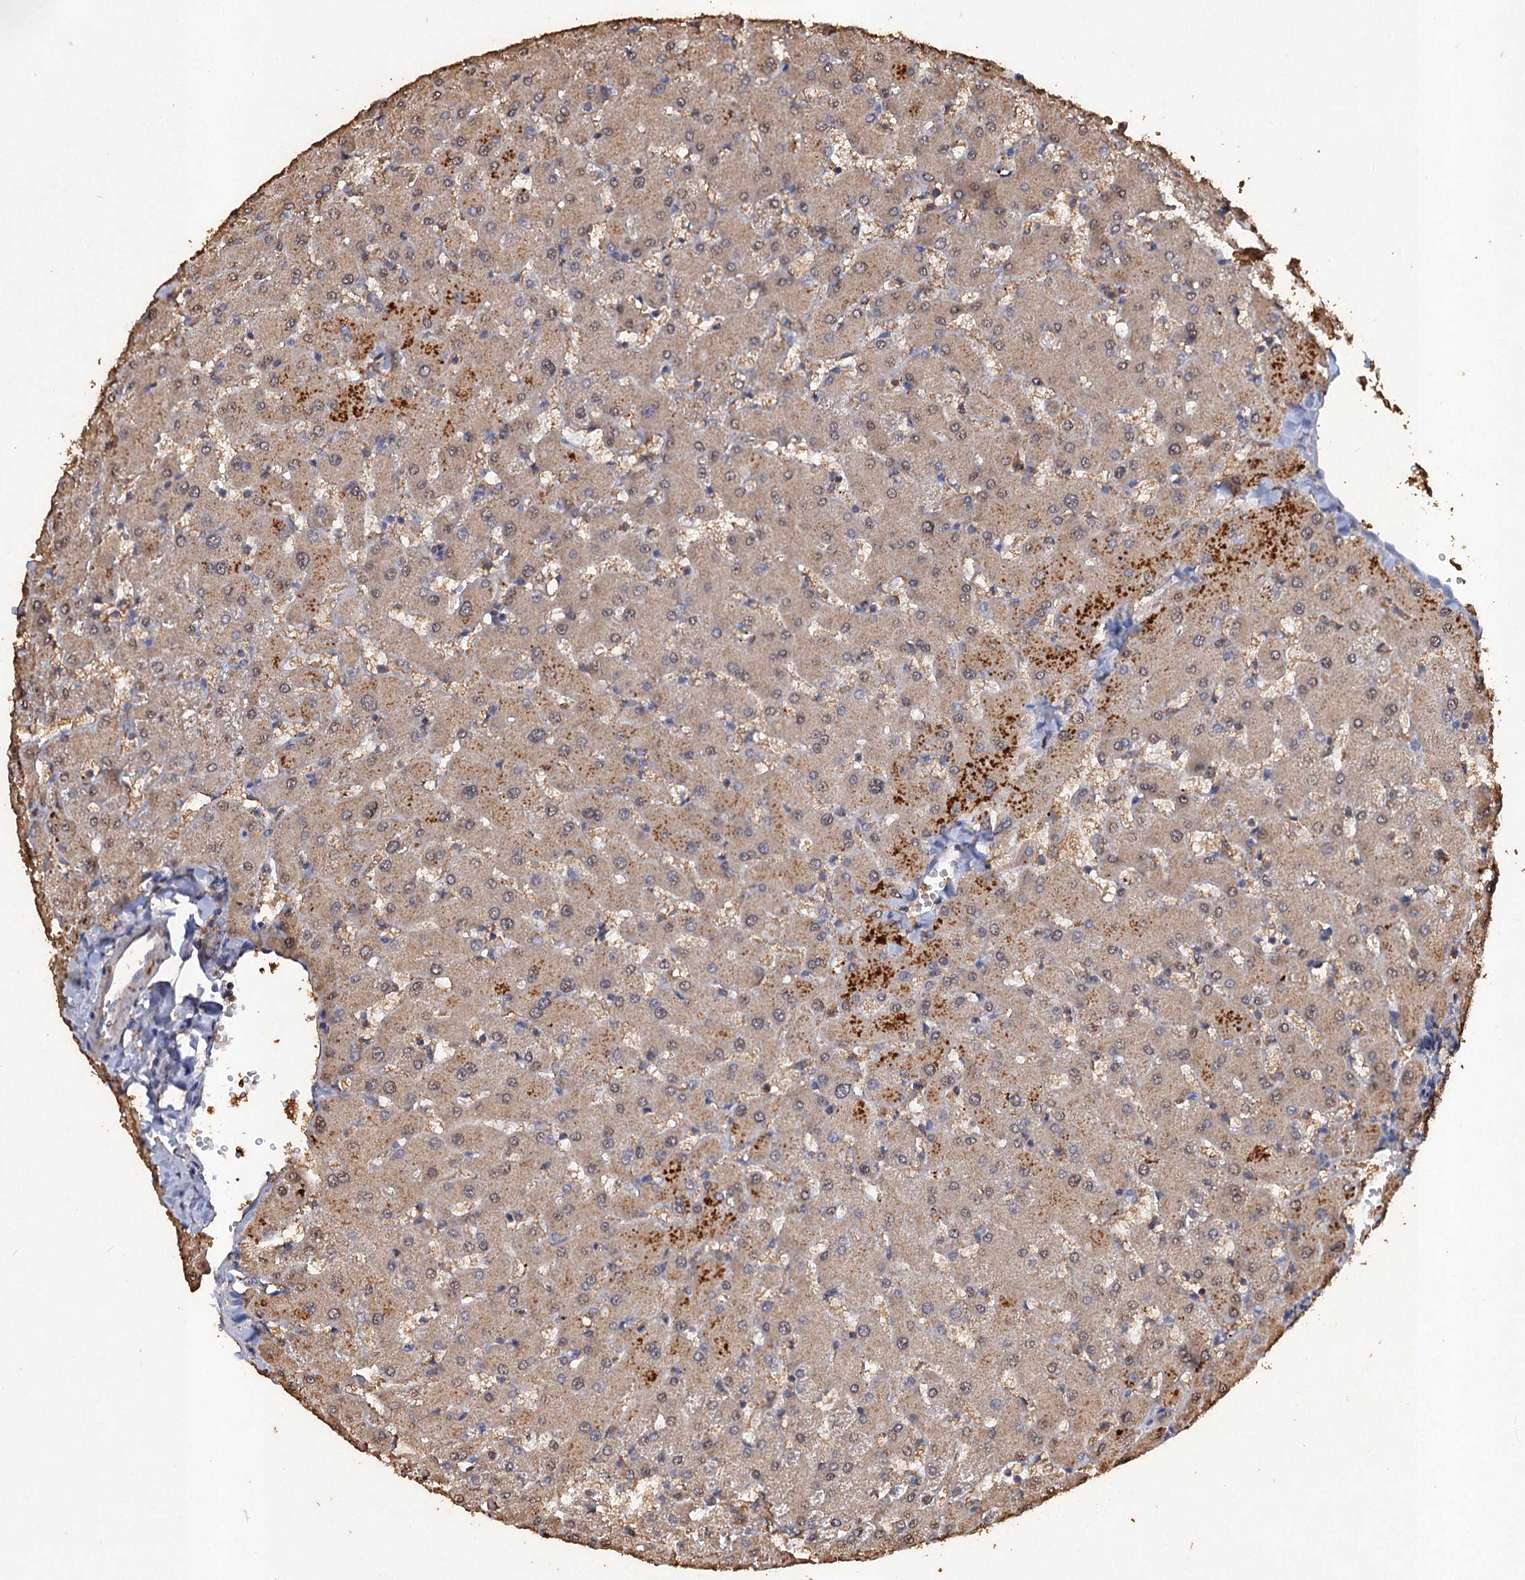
{"staining": {"intensity": "weak", "quantity": ">75%", "location": "cytoplasmic/membranous"}, "tissue": "liver", "cell_type": "Cholangiocytes", "image_type": "normal", "snomed": [{"axis": "morphology", "description": "Normal tissue, NOS"}, {"axis": "topography", "description": "Liver"}], "caption": "Normal liver demonstrates weak cytoplasmic/membranous expression in about >75% of cholangiocytes (DAB = brown stain, brightfield microscopy at high magnification)..", "gene": "SCUBE3", "patient": {"sex": "female", "age": 63}}